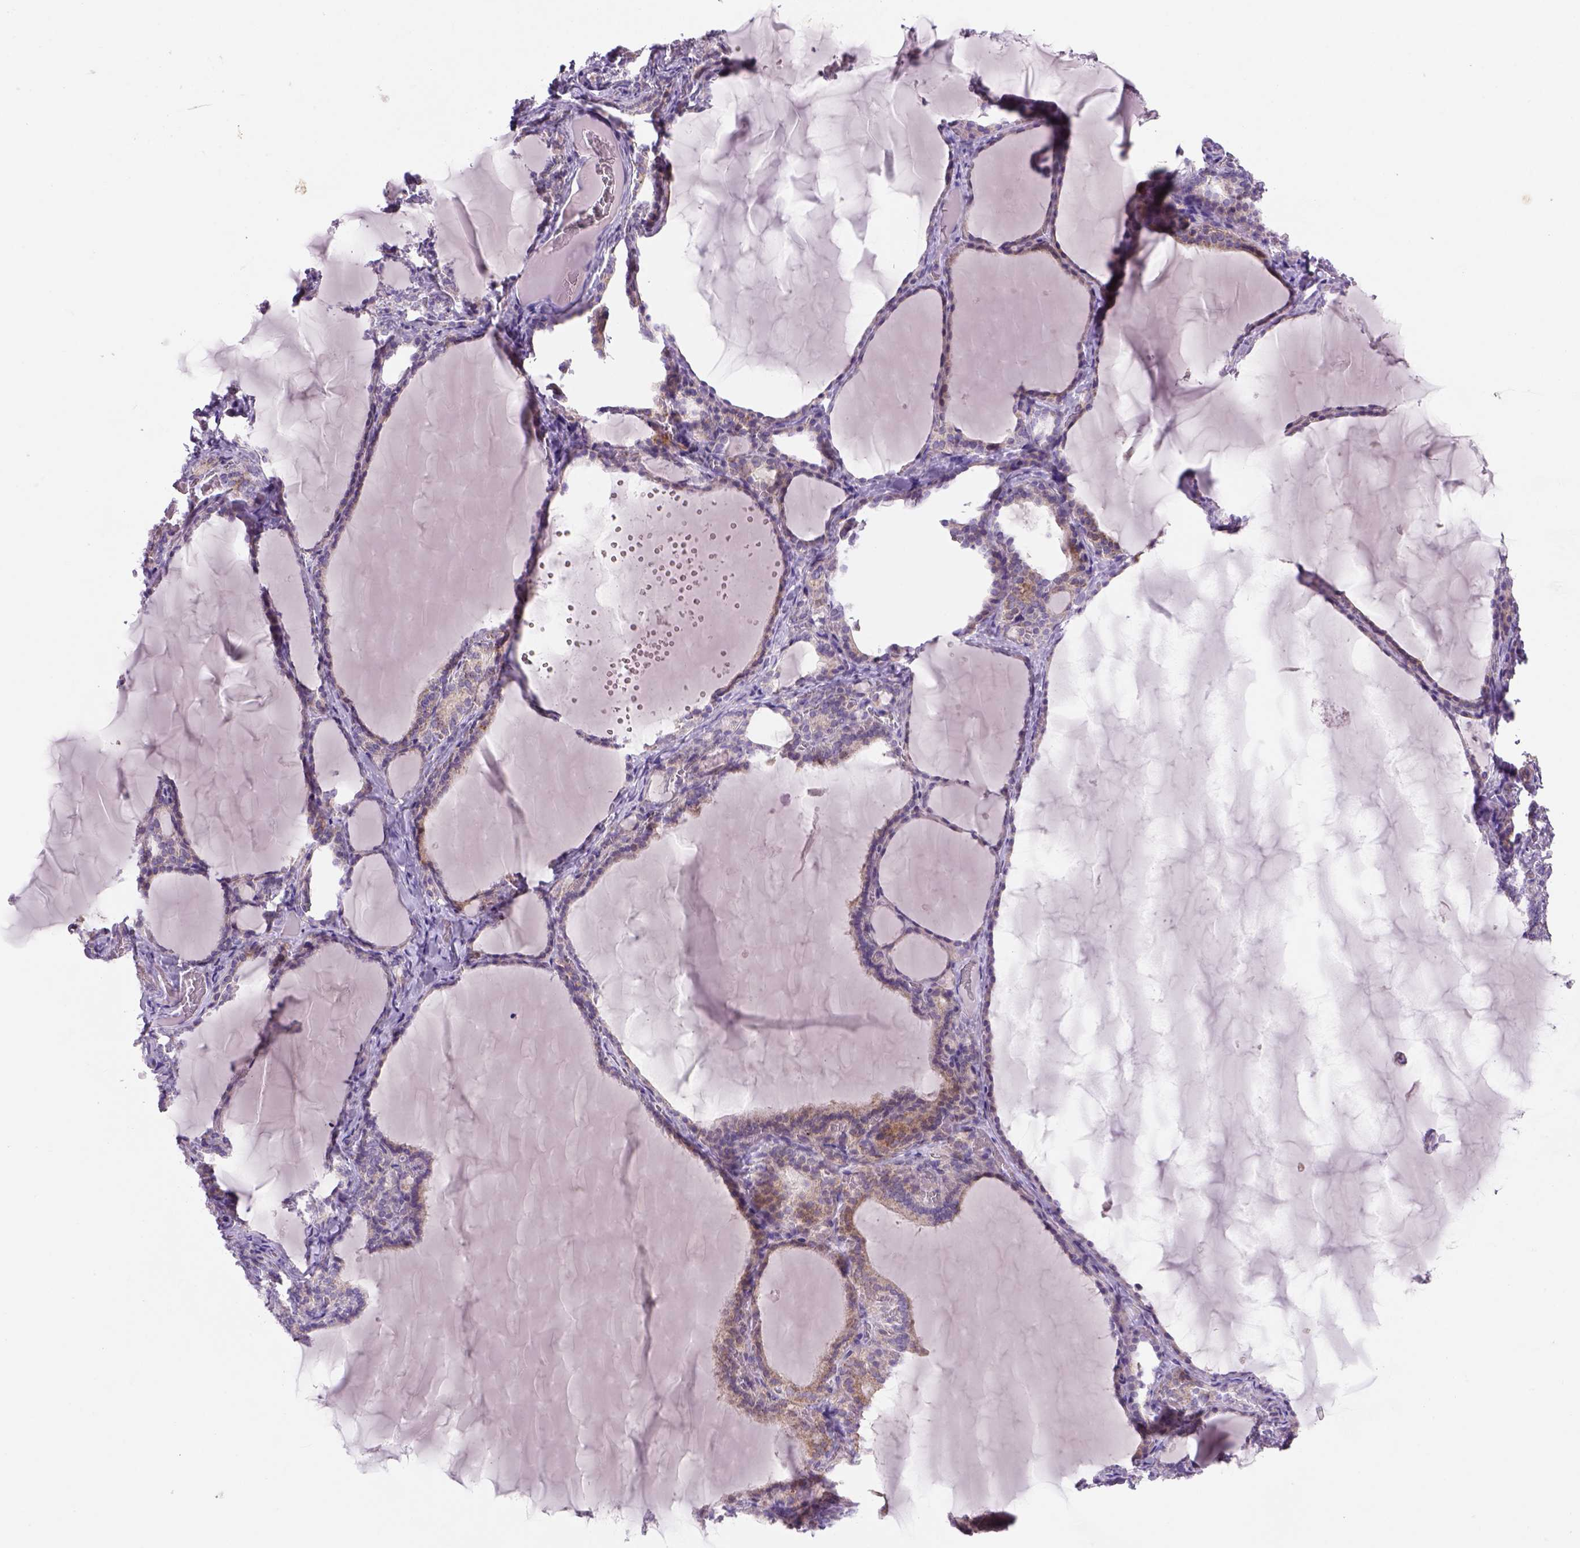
{"staining": {"intensity": "weak", "quantity": "25%-75%", "location": "cytoplasmic/membranous"}, "tissue": "thyroid gland", "cell_type": "Glandular cells", "image_type": "normal", "snomed": [{"axis": "morphology", "description": "Normal tissue, NOS"}, {"axis": "morphology", "description": "Hyperplasia, NOS"}, {"axis": "topography", "description": "Thyroid gland"}], "caption": "The immunohistochemical stain labels weak cytoplasmic/membranous staining in glandular cells of unremarkable thyroid gland.", "gene": "ADGRV1", "patient": {"sex": "female", "age": 27}}